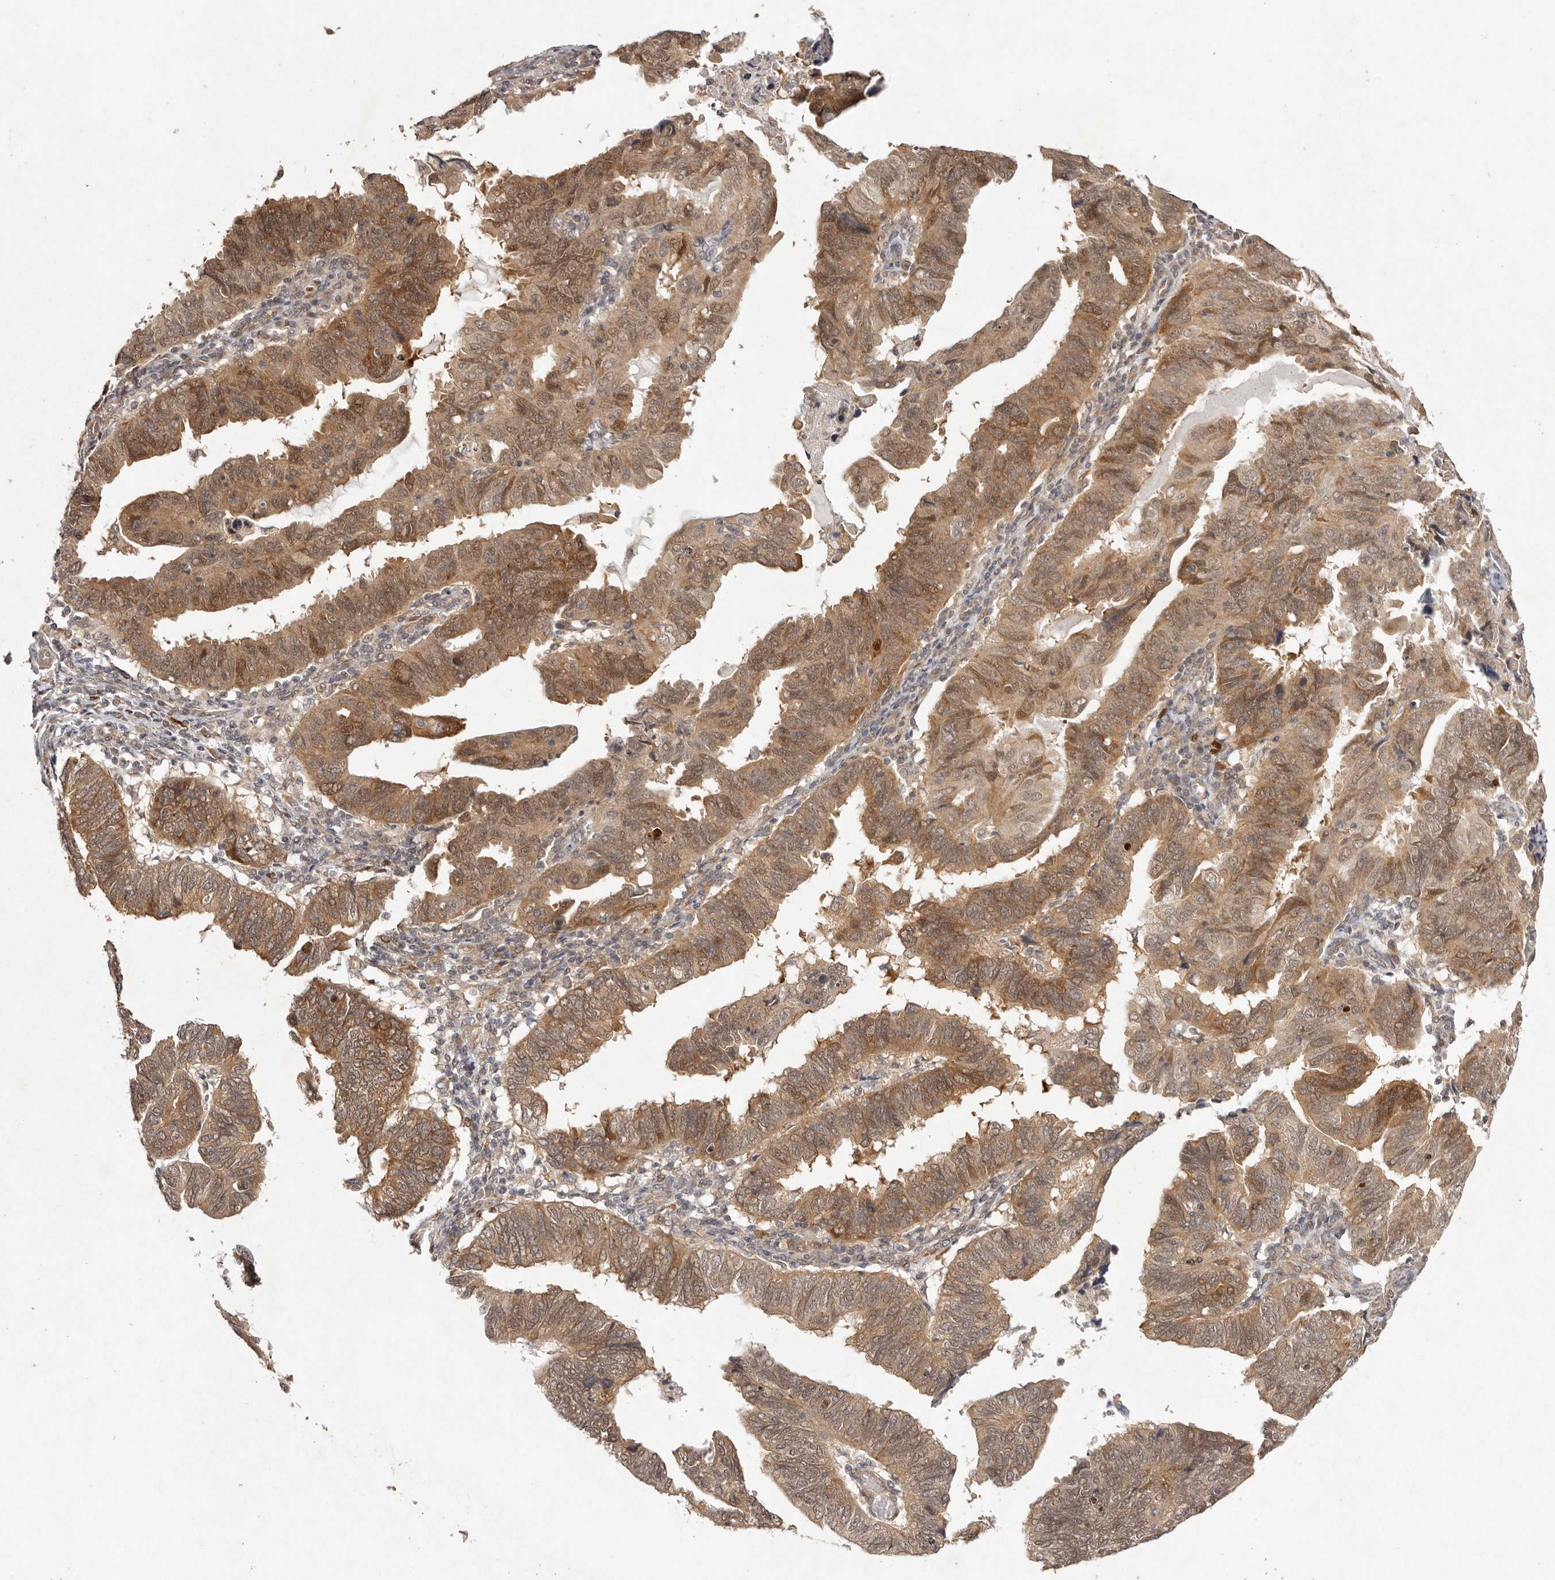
{"staining": {"intensity": "moderate", "quantity": ">75%", "location": "cytoplasmic/membranous,nuclear"}, "tissue": "endometrial cancer", "cell_type": "Tumor cells", "image_type": "cancer", "snomed": [{"axis": "morphology", "description": "Adenocarcinoma, NOS"}, {"axis": "topography", "description": "Uterus"}], "caption": "Human endometrial adenocarcinoma stained with a protein marker exhibits moderate staining in tumor cells.", "gene": "BUD31", "patient": {"sex": "female", "age": 77}}